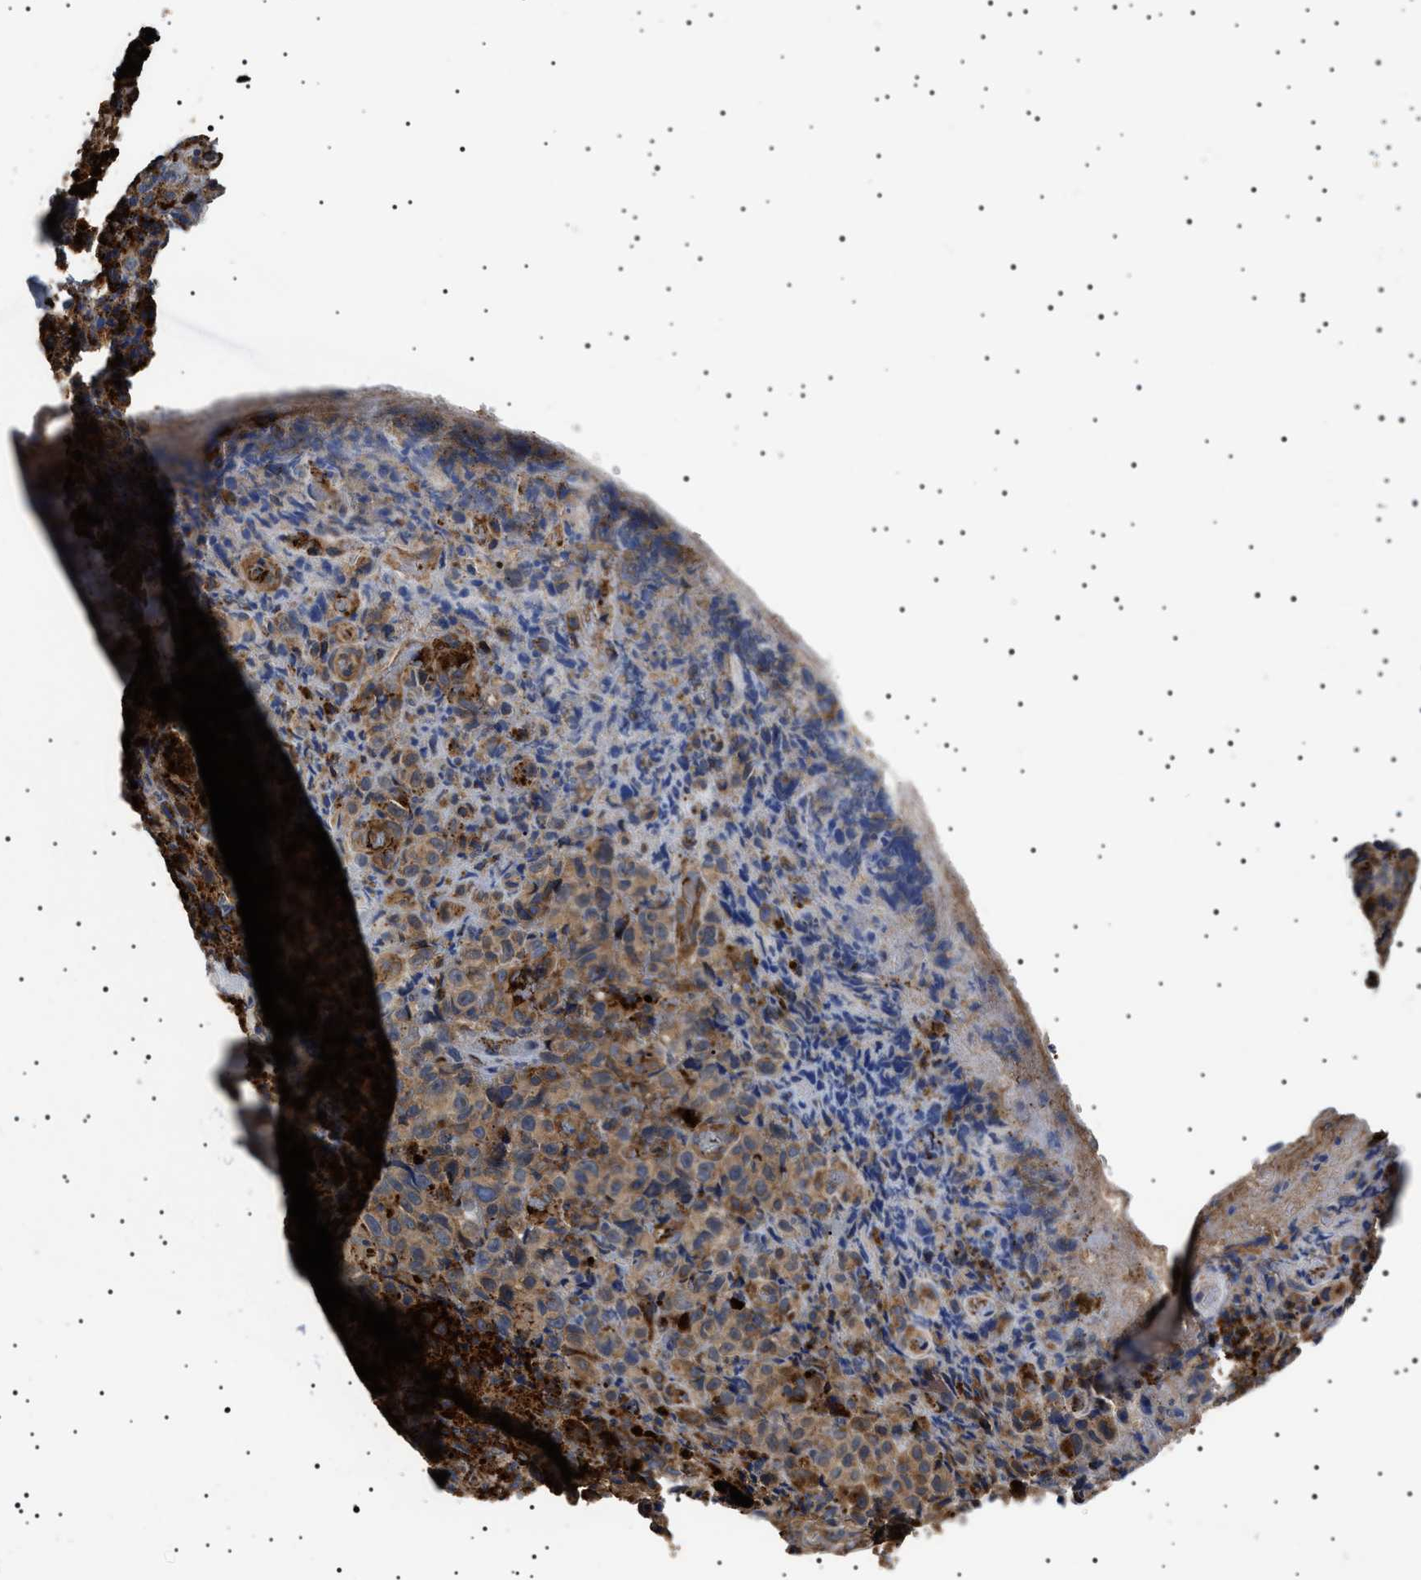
{"staining": {"intensity": "moderate", "quantity": ">75%", "location": "cytoplasmic/membranous"}, "tissue": "melanoma", "cell_type": "Tumor cells", "image_type": "cancer", "snomed": [{"axis": "morphology", "description": "Malignant melanoma, NOS"}, {"axis": "topography", "description": "Rectum"}], "caption": "Immunohistochemical staining of human melanoma displays moderate cytoplasmic/membranous protein positivity in about >75% of tumor cells.", "gene": "TPP2", "patient": {"sex": "female", "age": 81}}